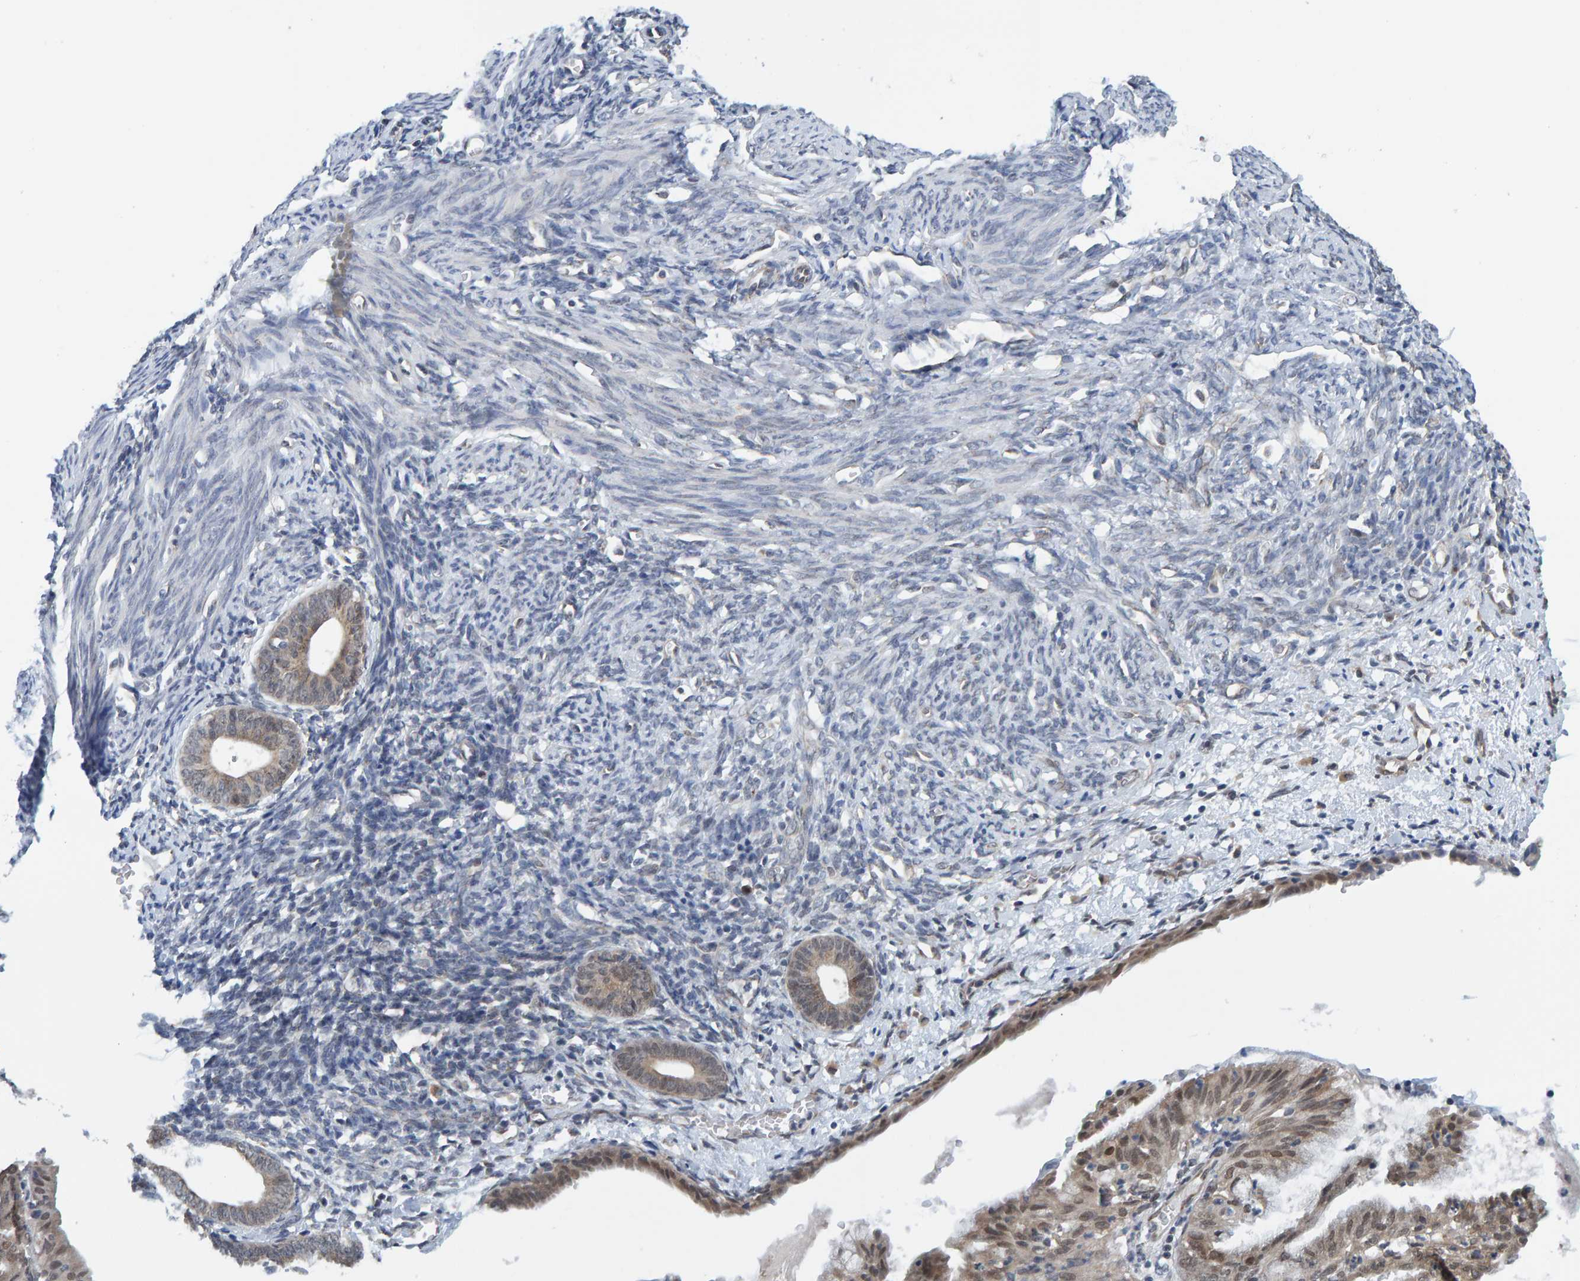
{"staining": {"intensity": "negative", "quantity": "none", "location": "none"}, "tissue": "endometrium", "cell_type": "Cells in endometrial stroma", "image_type": "normal", "snomed": [{"axis": "morphology", "description": "Normal tissue, NOS"}, {"axis": "morphology", "description": "Adenocarcinoma, NOS"}, {"axis": "topography", "description": "Endometrium"}], "caption": "A high-resolution photomicrograph shows immunohistochemistry (IHC) staining of unremarkable endometrium, which reveals no significant expression in cells in endometrial stroma.", "gene": "SCRN2", "patient": {"sex": "female", "age": 57}}